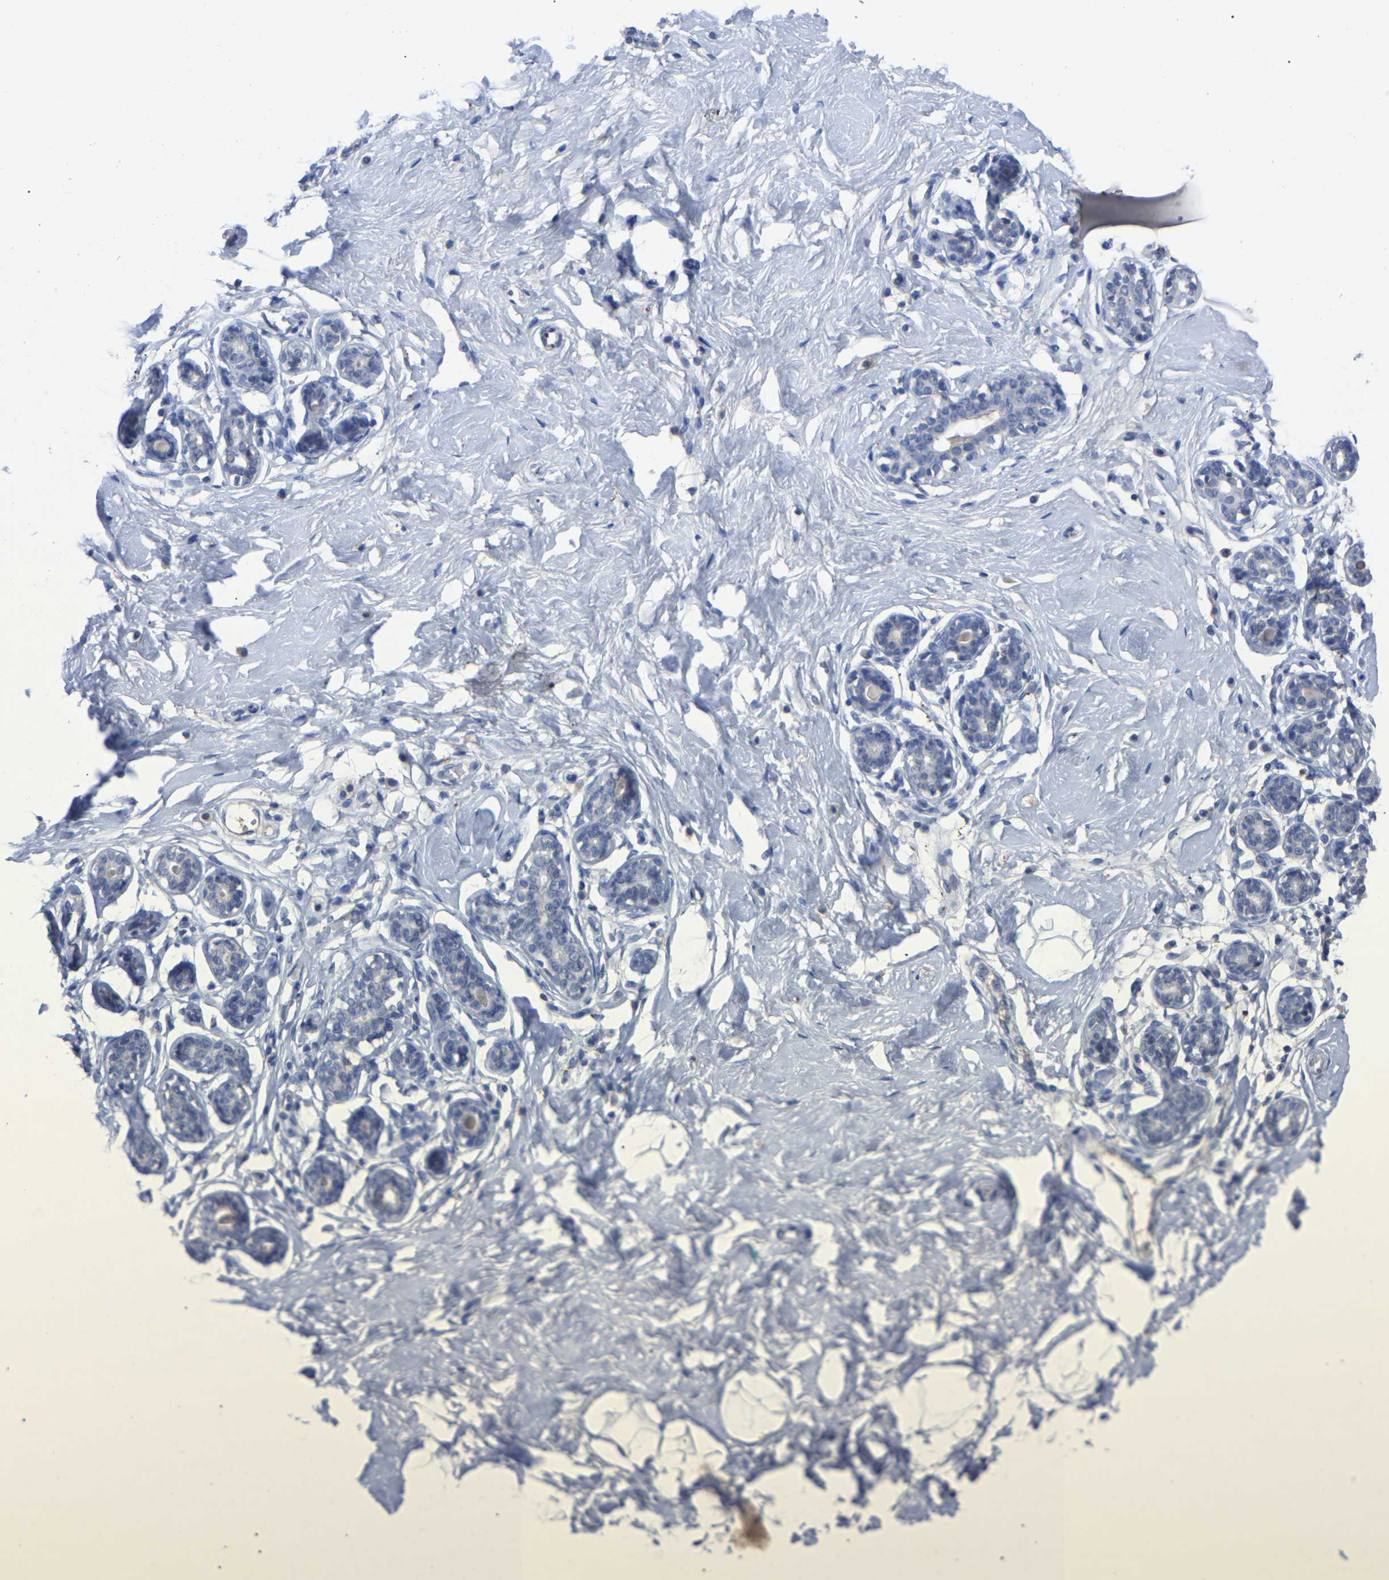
{"staining": {"intensity": "weak", "quantity": ">75%", "location": "cytoplasmic/membranous"}, "tissue": "breast", "cell_type": "Adipocytes", "image_type": "normal", "snomed": [{"axis": "morphology", "description": "Normal tissue, NOS"}, {"axis": "topography", "description": "Breast"}], "caption": "The immunohistochemical stain highlights weak cytoplasmic/membranous positivity in adipocytes of normal breast. (DAB = brown stain, brightfield microscopy at high magnification).", "gene": "SMPD2", "patient": {"sex": "female", "age": 23}}